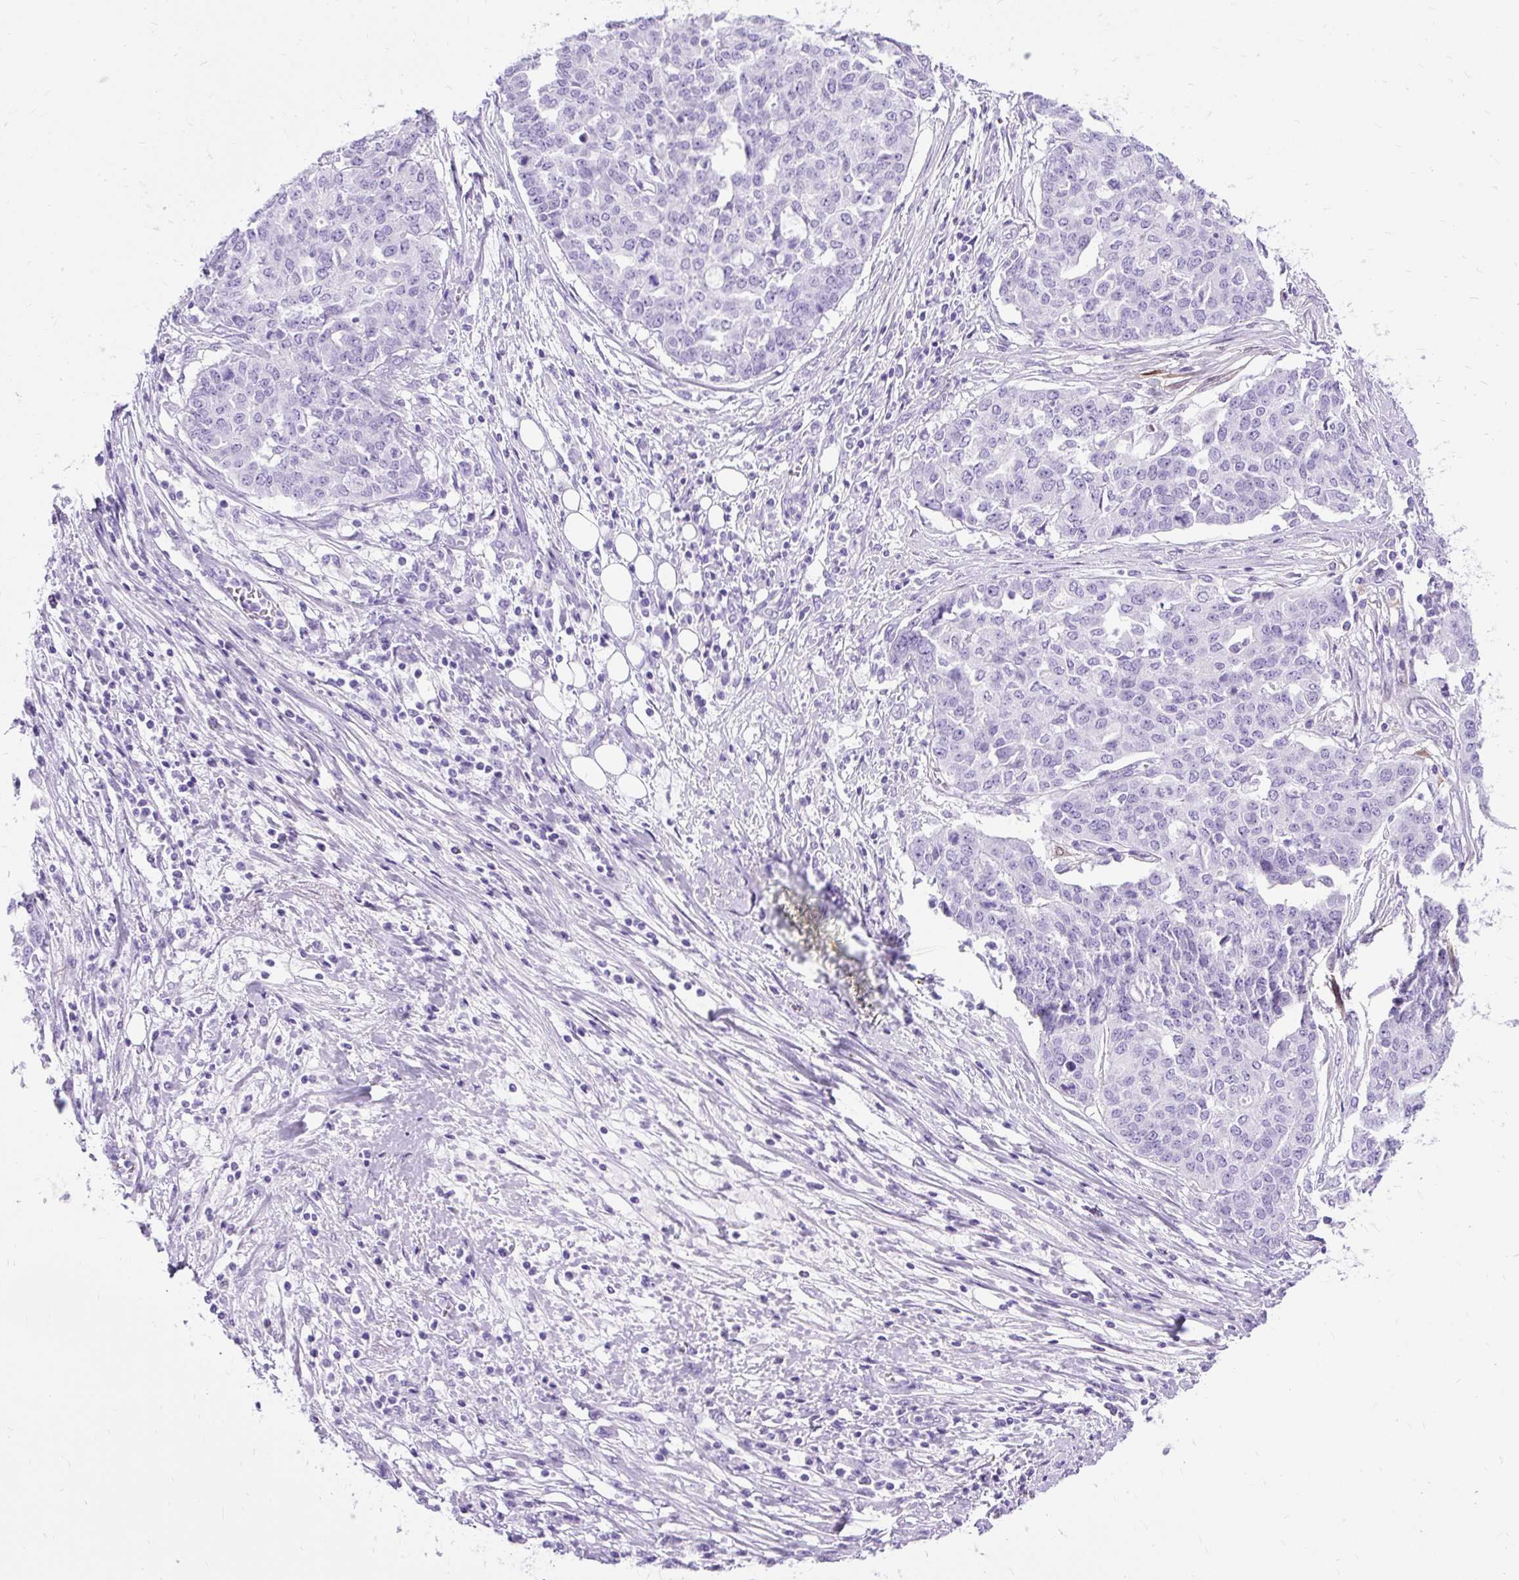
{"staining": {"intensity": "negative", "quantity": "none", "location": "none"}, "tissue": "ovarian cancer", "cell_type": "Tumor cells", "image_type": "cancer", "snomed": [{"axis": "morphology", "description": "Cystadenocarcinoma, serous, NOS"}, {"axis": "topography", "description": "Soft tissue"}, {"axis": "topography", "description": "Ovary"}], "caption": "High magnification brightfield microscopy of serous cystadenocarcinoma (ovarian) stained with DAB (3,3'-diaminobenzidine) (brown) and counterstained with hematoxylin (blue): tumor cells show no significant expression. Nuclei are stained in blue.", "gene": "PVALB", "patient": {"sex": "female", "age": 57}}